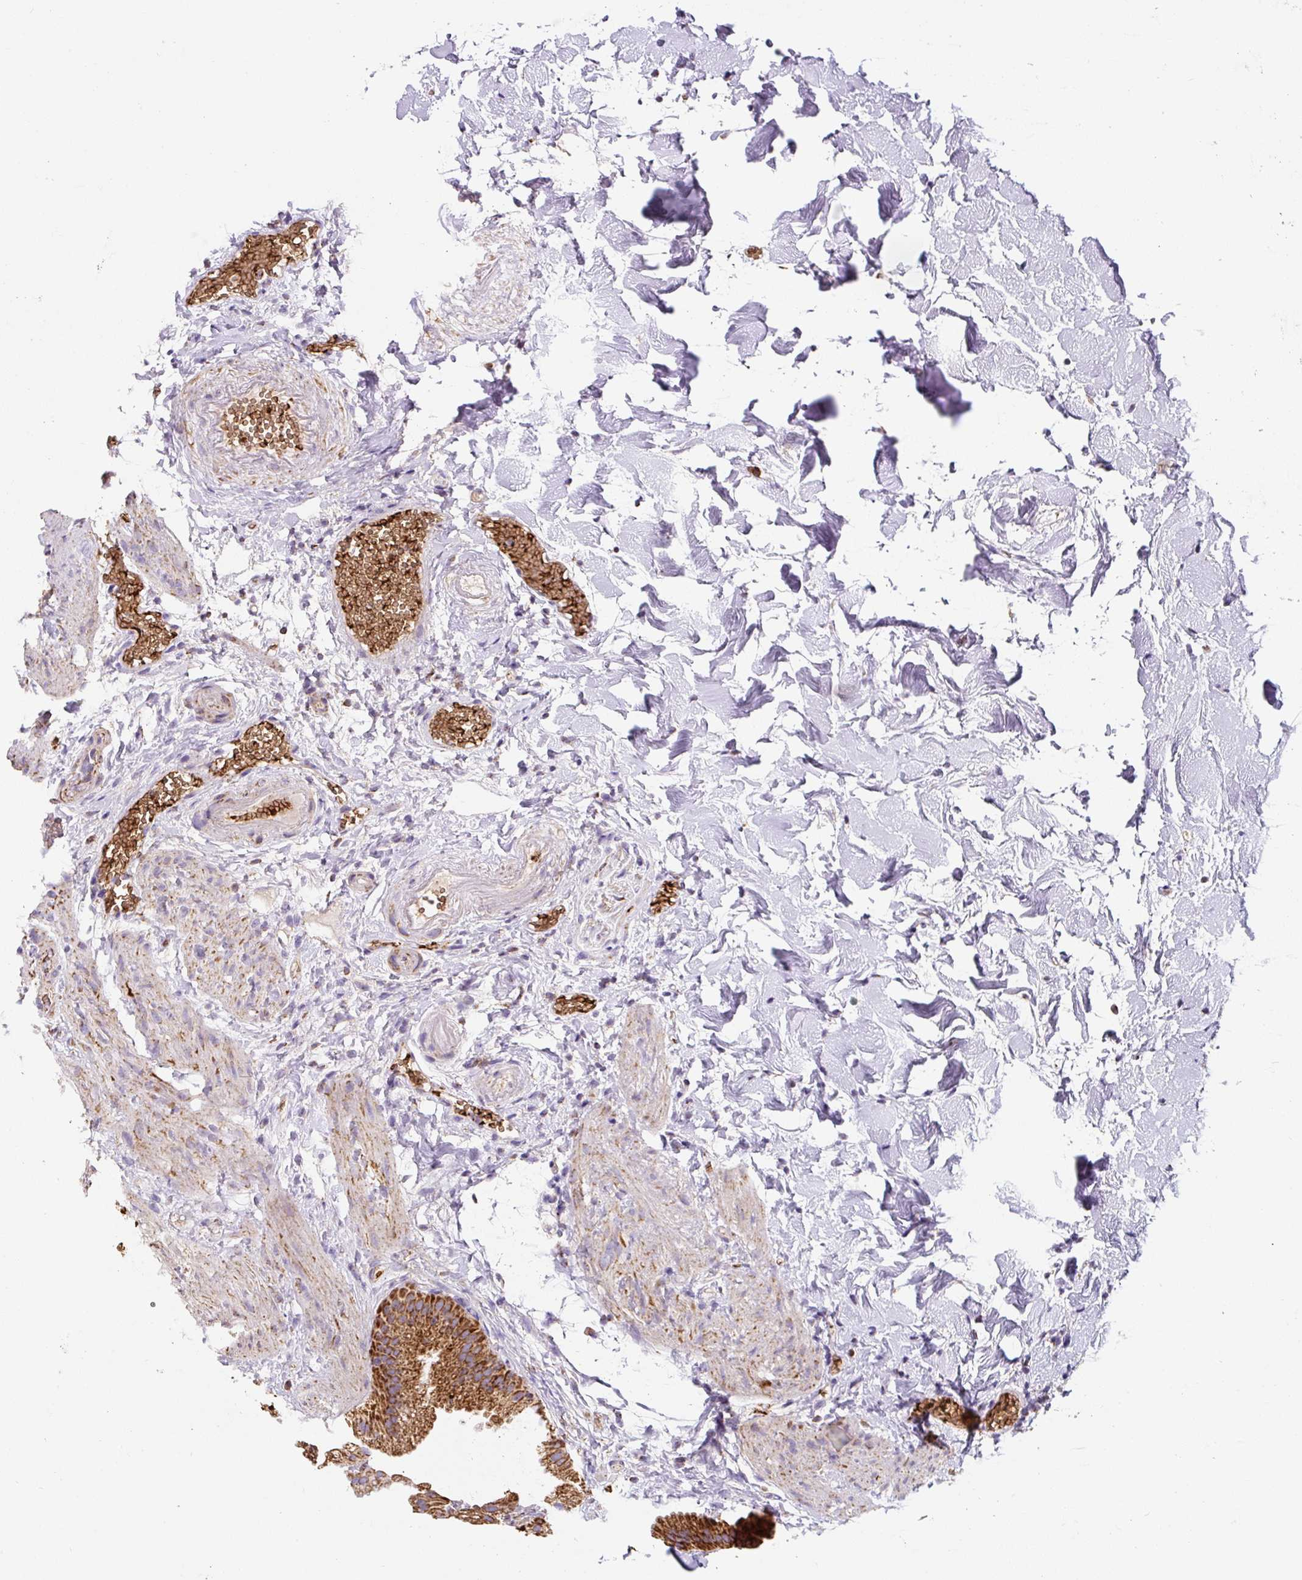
{"staining": {"intensity": "strong", "quantity": ">75%", "location": "cytoplasmic/membranous"}, "tissue": "gallbladder", "cell_type": "Glandular cells", "image_type": "normal", "snomed": [{"axis": "morphology", "description": "Normal tissue, NOS"}, {"axis": "topography", "description": "Gallbladder"}], "caption": "A high-resolution histopathology image shows IHC staining of benign gallbladder, which reveals strong cytoplasmic/membranous expression in about >75% of glandular cells. The protein is stained brown, and the nuclei are stained in blue (DAB IHC with brightfield microscopy, high magnification).", "gene": "MT", "patient": {"sex": "female", "age": 63}}